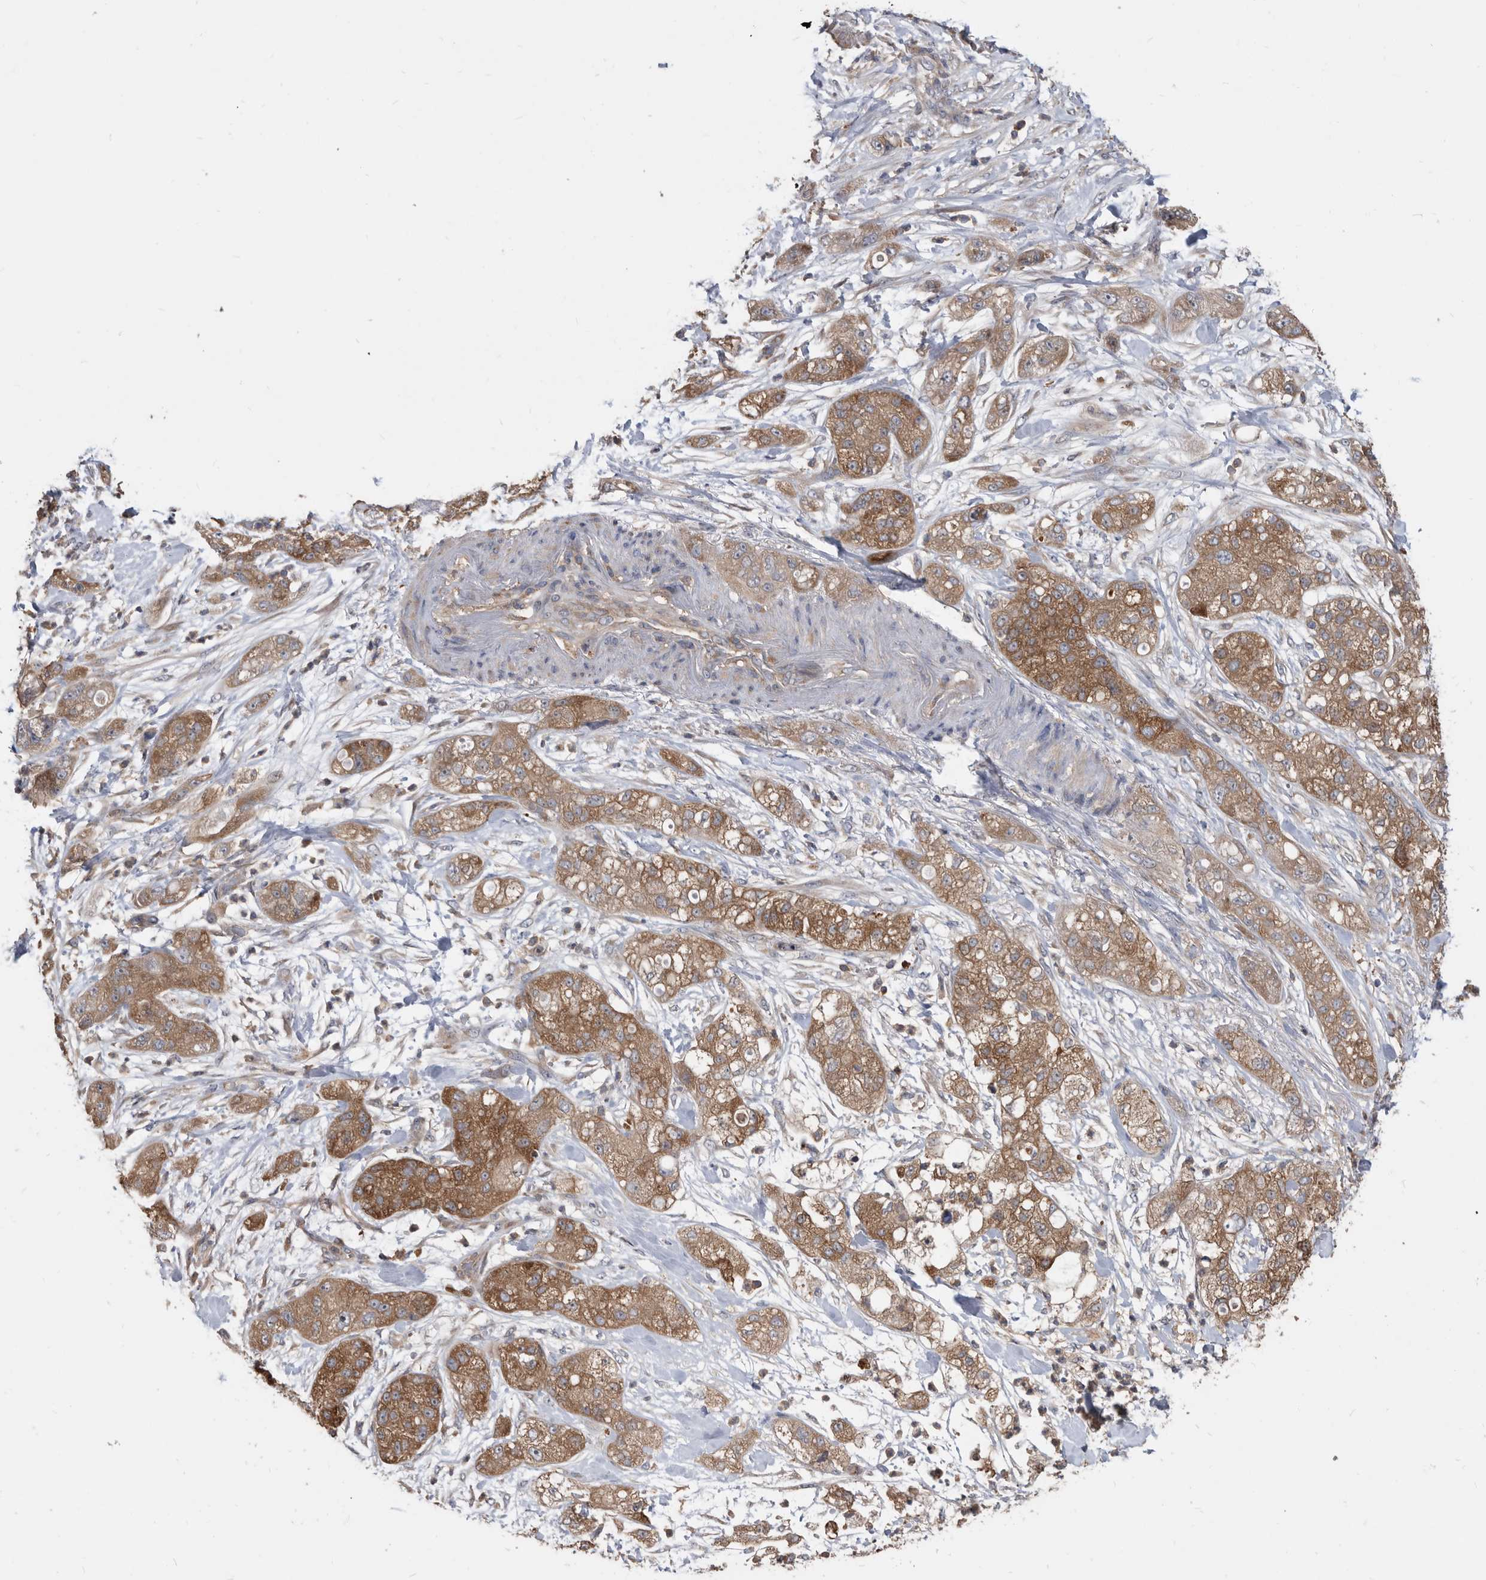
{"staining": {"intensity": "moderate", "quantity": ">75%", "location": "cytoplasmic/membranous"}, "tissue": "pancreatic cancer", "cell_type": "Tumor cells", "image_type": "cancer", "snomed": [{"axis": "morphology", "description": "Adenocarcinoma, NOS"}, {"axis": "topography", "description": "Pancreas"}], "caption": "Tumor cells display medium levels of moderate cytoplasmic/membranous staining in about >75% of cells in human pancreatic cancer. The staining was performed using DAB (3,3'-diaminobenzidine), with brown indicating positive protein expression. Nuclei are stained blue with hematoxylin.", "gene": "APEH", "patient": {"sex": "female", "age": 78}}